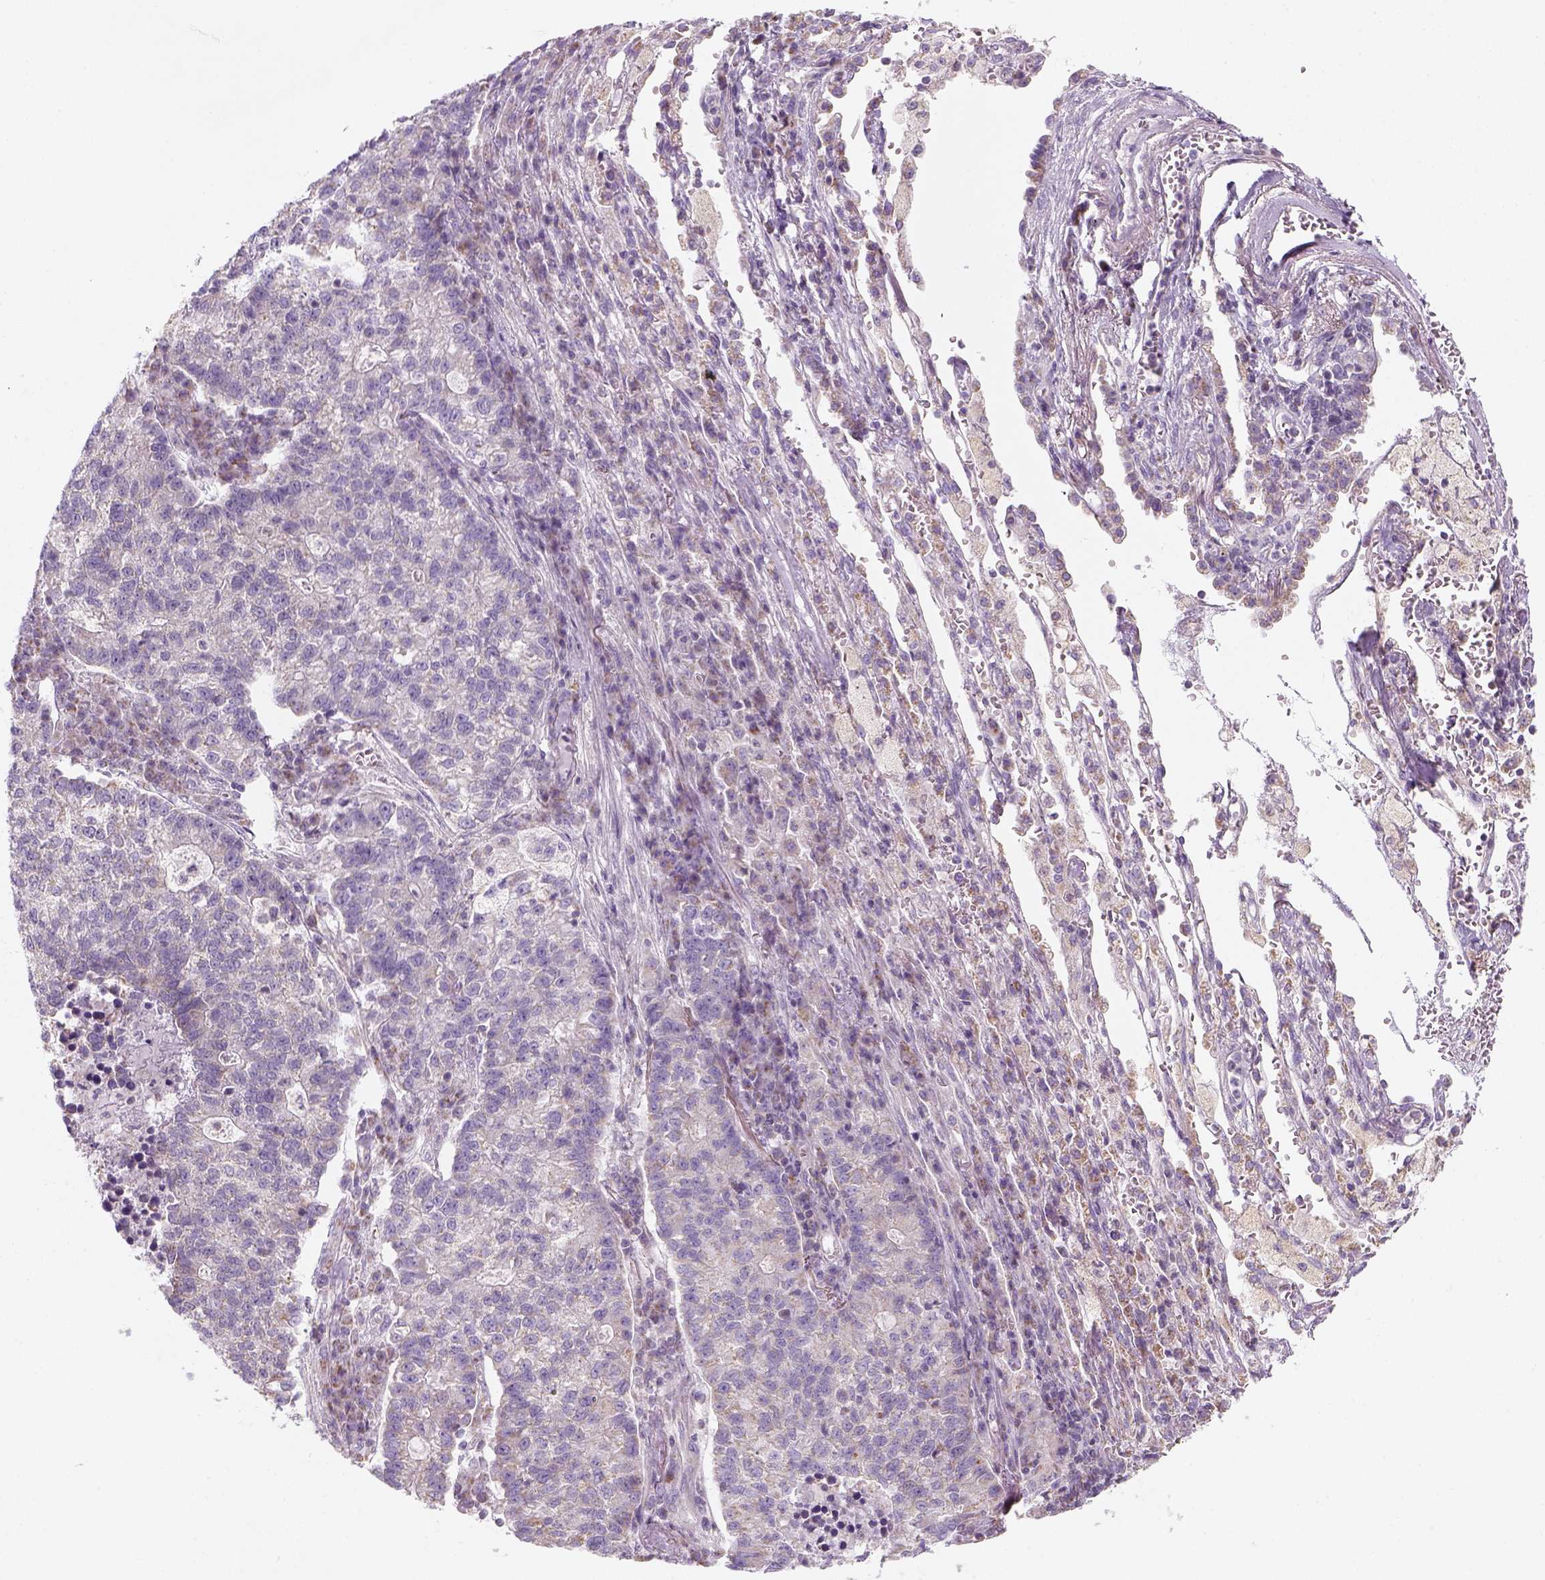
{"staining": {"intensity": "negative", "quantity": "none", "location": "none"}, "tissue": "lung cancer", "cell_type": "Tumor cells", "image_type": "cancer", "snomed": [{"axis": "morphology", "description": "Adenocarcinoma, NOS"}, {"axis": "topography", "description": "Lung"}], "caption": "Immunohistochemistry (IHC) image of lung adenocarcinoma stained for a protein (brown), which exhibits no positivity in tumor cells.", "gene": "AWAT2", "patient": {"sex": "male", "age": 57}}